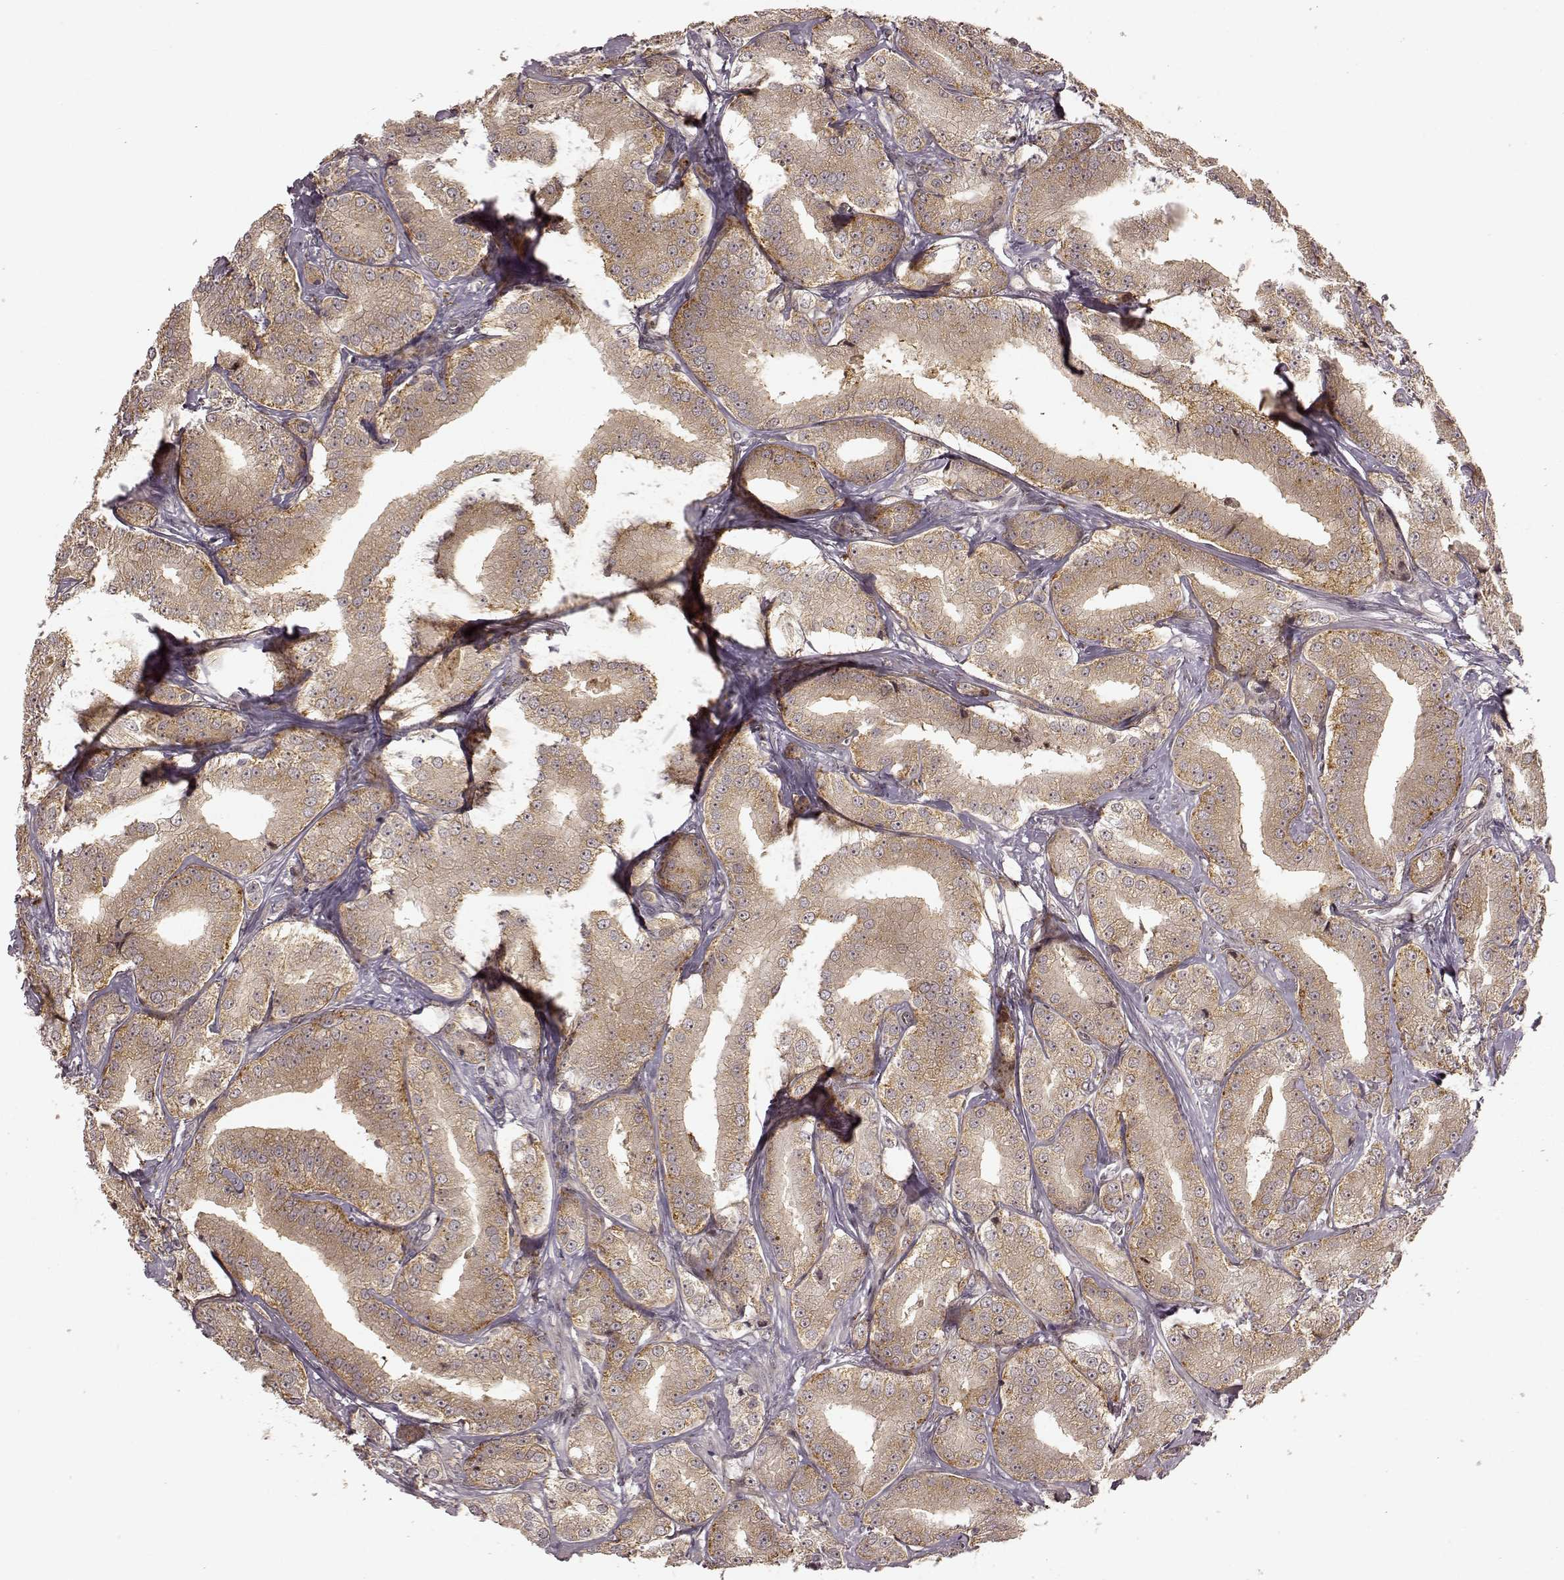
{"staining": {"intensity": "moderate", "quantity": ">75%", "location": "cytoplasmic/membranous"}, "tissue": "prostate cancer", "cell_type": "Tumor cells", "image_type": "cancer", "snomed": [{"axis": "morphology", "description": "Adenocarcinoma, High grade"}, {"axis": "topography", "description": "Prostate"}], "caption": "Tumor cells exhibit moderate cytoplasmic/membranous expression in approximately >75% of cells in prostate high-grade adenocarcinoma.", "gene": "SLC12A9", "patient": {"sex": "male", "age": 64}}